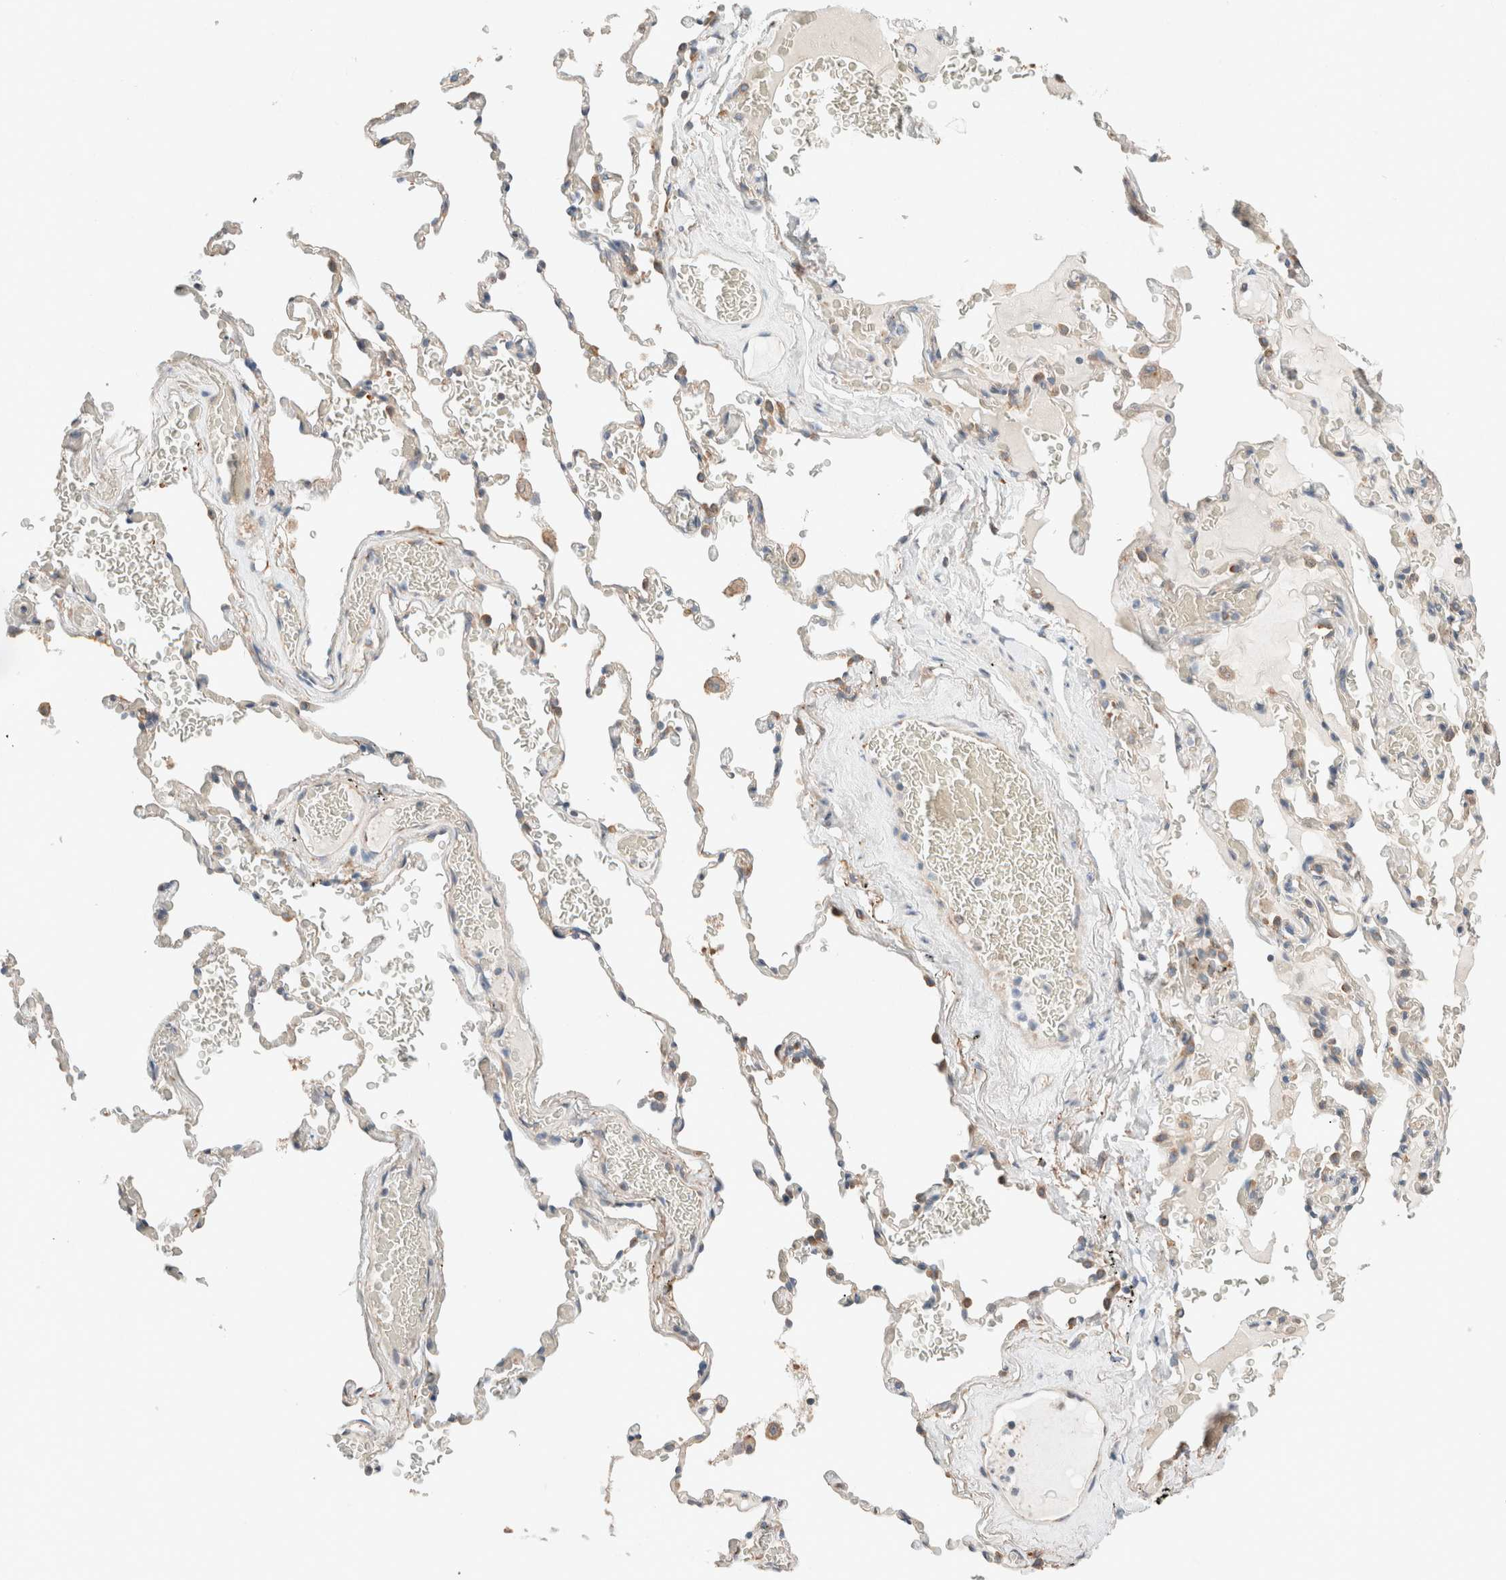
{"staining": {"intensity": "weak", "quantity": ">75%", "location": "cytoplasmic/membranous"}, "tissue": "adipose tissue", "cell_type": "Adipocytes", "image_type": "normal", "snomed": [{"axis": "morphology", "description": "Normal tissue, NOS"}, {"axis": "topography", "description": "Cartilage tissue"}, {"axis": "topography", "description": "Lung"}], "caption": "This is a photomicrograph of IHC staining of unremarkable adipose tissue, which shows weak positivity in the cytoplasmic/membranous of adipocytes.", "gene": "PCM1", "patient": {"sex": "female", "age": 77}}